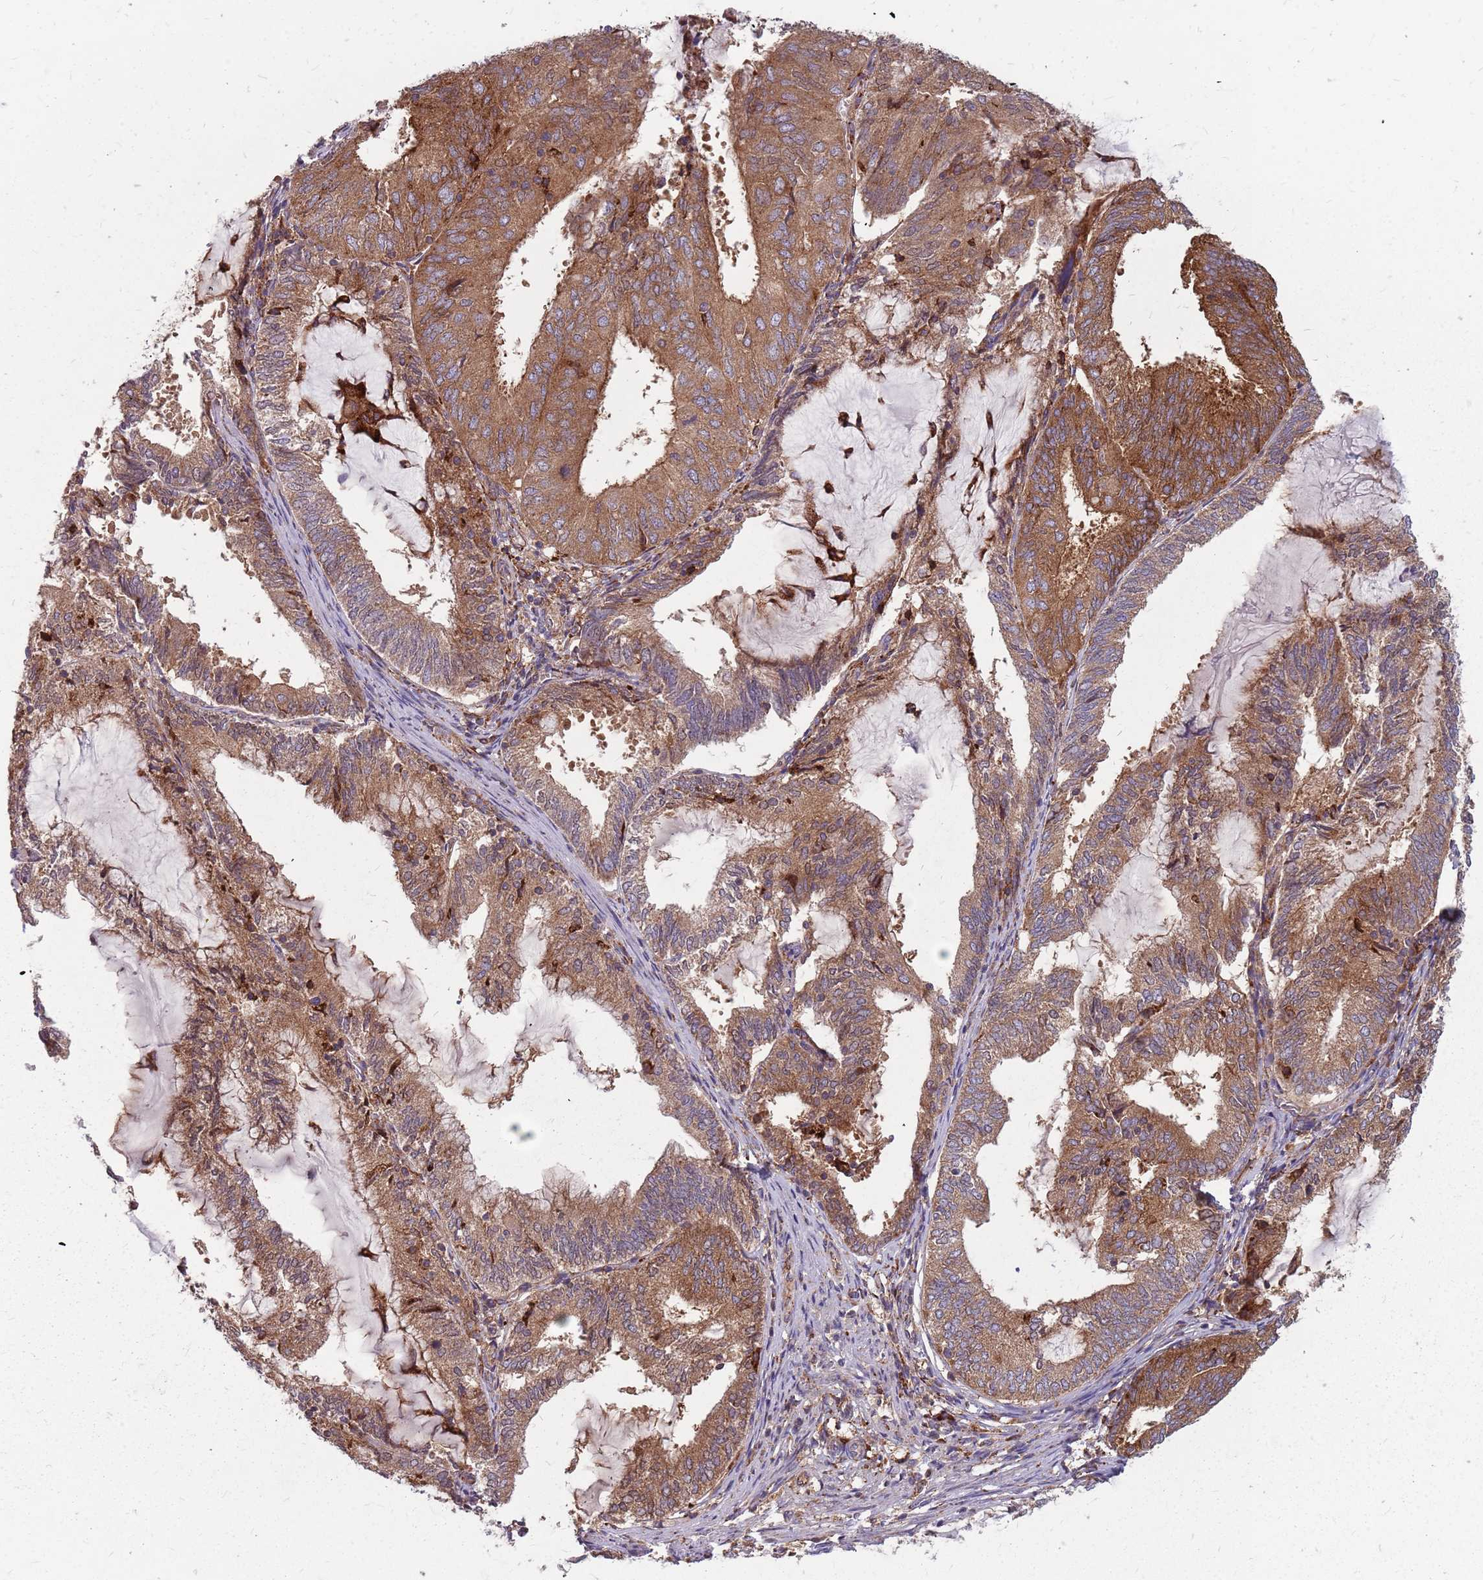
{"staining": {"intensity": "moderate", "quantity": ">75%", "location": "cytoplasmic/membranous"}, "tissue": "endometrial cancer", "cell_type": "Tumor cells", "image_type": "cancer", "snomed": [{"axis": "morphology", "description": "Adenocarcinoma, NOS"}, {"axis": "topography", "description": "Endometrium"}], "caption": "DAB (3,3'-diaminobenzidine) immunohistochemical staining of endometrial cancer shows moderate cytoplasmic/membranous protein staining in approximately >75% of tumor cells.", "gene": "NME4", "patient": {"sex": "female", "age": 81}}